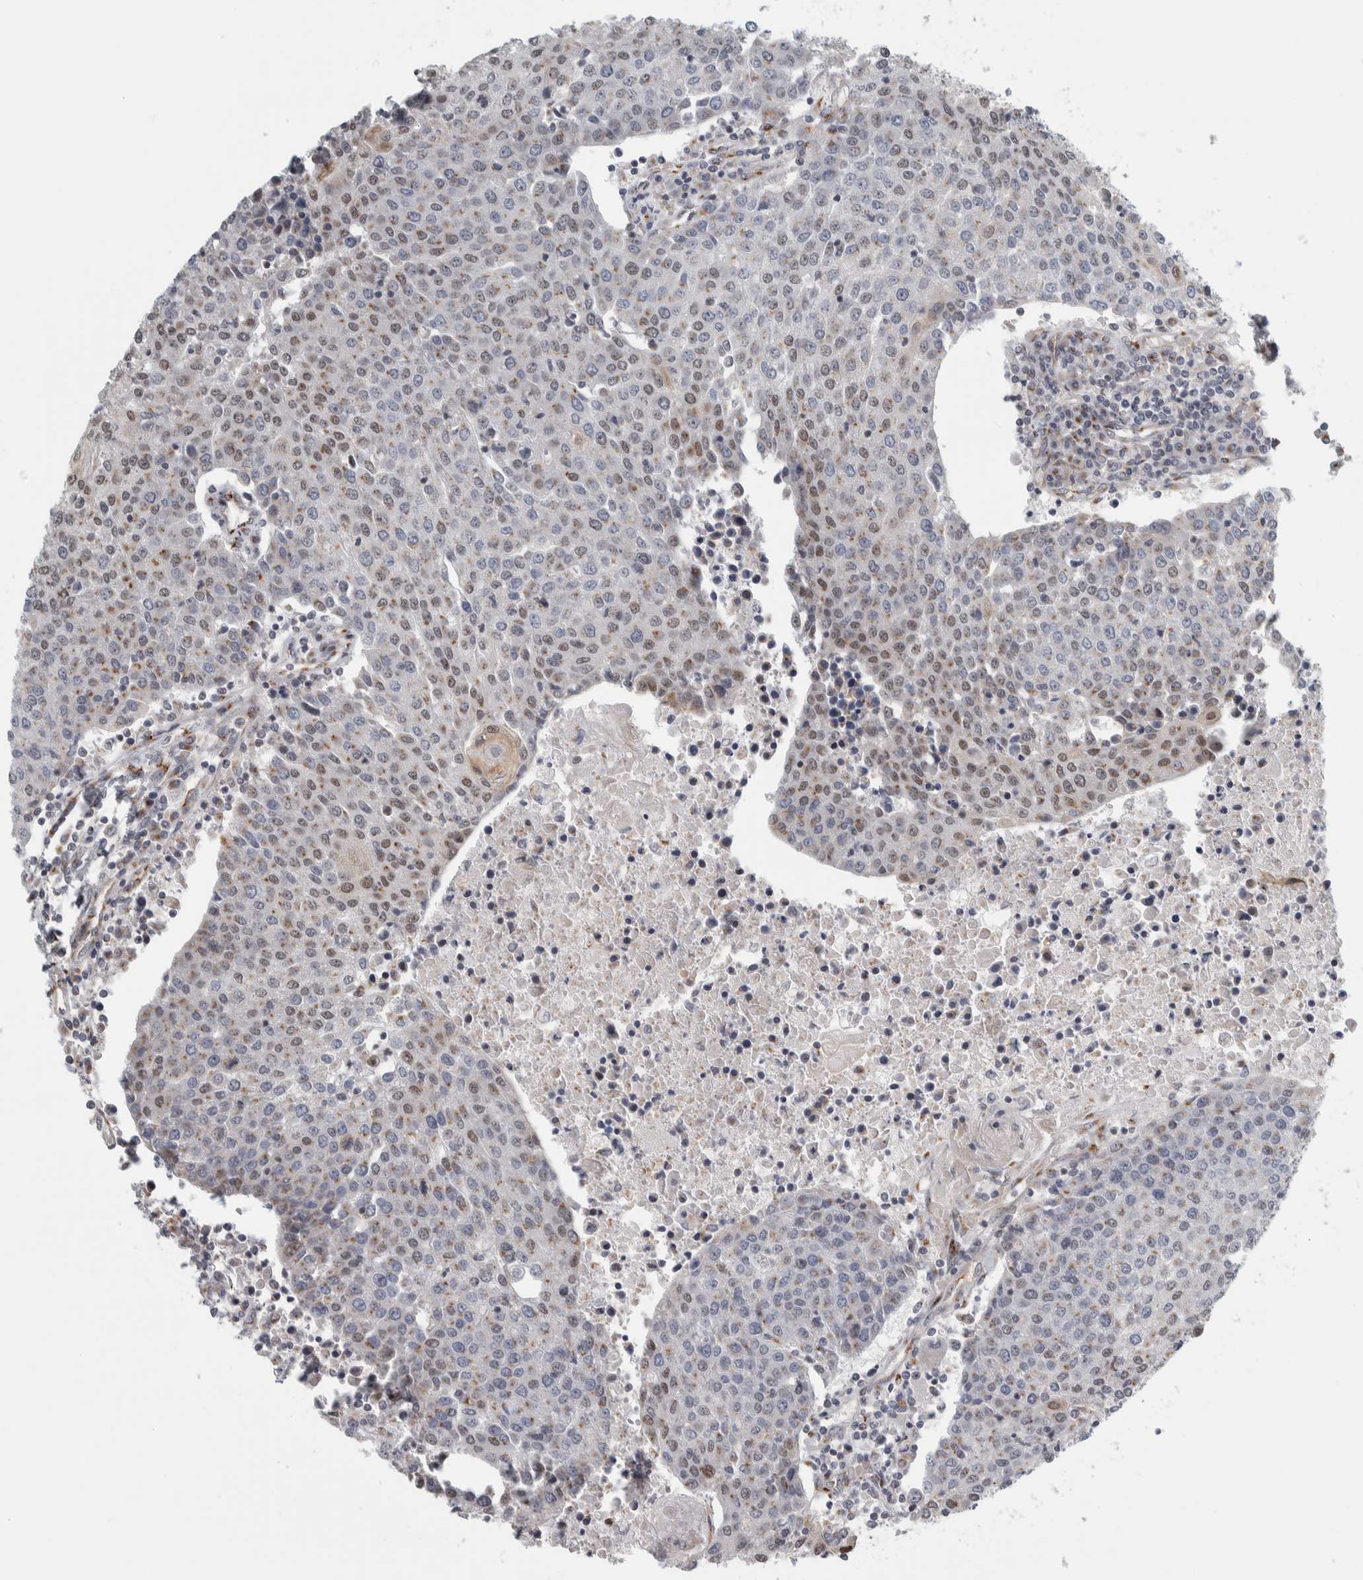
{"staining": {"intensity": "weak", "quantity": "25%-75%", "location": "nuclear"}, "tissue": "urothelial cancer", "cell_type": "Tumor cells", "image_type": "cancer", "snomed": [{"axis": "morphology", "description": "Urothelial carcinoma, High grade"}, {"axis": "topography", "description": "Urinary bladder"}], "caption": "This photomicrograph shows immunohistochemistry staining of urothelial carcinoma (high-grade), with low weak nuclear positivity in about 25%-75% of tumor cells.", "gene": "ZMYND8", "patient": {"sex": "female", "age": 85}}